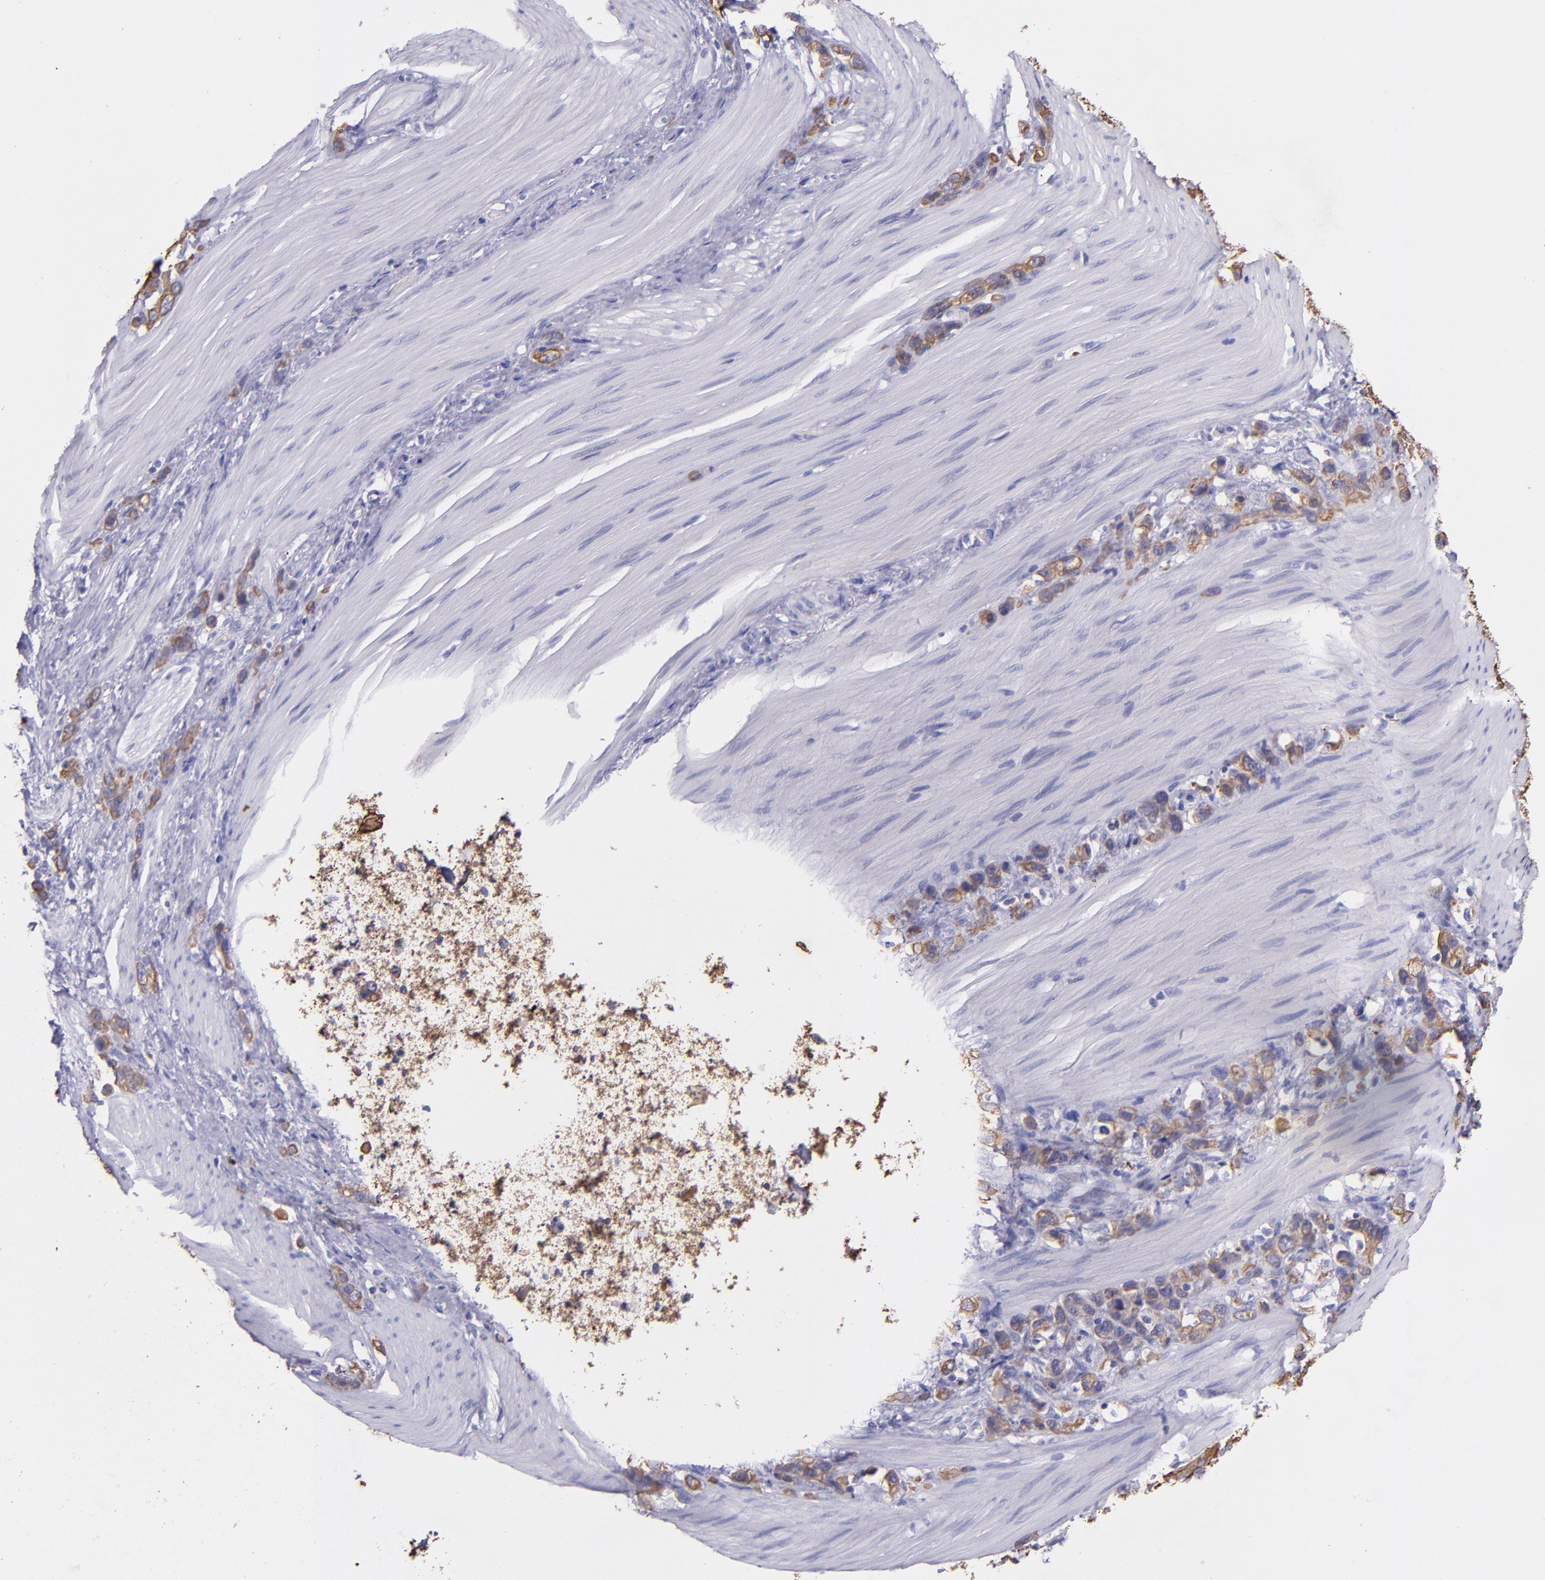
{"staining": {"intensity": "moderate", "quantity": ">75%", "location": "cytoplasmic/membranous"}, "tissue": "stomach cancer", "cell_type": "Tumor cells", "image_type": "cancer", "snomed": [{"axis": "morphology", "description": "Normal tissue, NOS"}, {"axis": "morphology", "description": "Adenocarcinoma, NOS"}, {"axis": "morphology", "description": "Adenocarcinoma, High grade"}, {"axis": "topography", "description": "Stomach, upper"}, {"axis": "topography", "description": "Stomach"}], "caption": "An IHC photomicrograph of tumor tissue is shown. Protein staining in brown highlights moderate cytoplasmic/membranous positivity in stomach adenocarcinoma within tumor cells. (Stains: DAB (3,3'-diaminobenzidine) in brown, nuclei in blue, Microscopy: brightfield microscopy at high magnification).", "gene": "KRT4", "patient": {"sex": "female", "age": 65}}